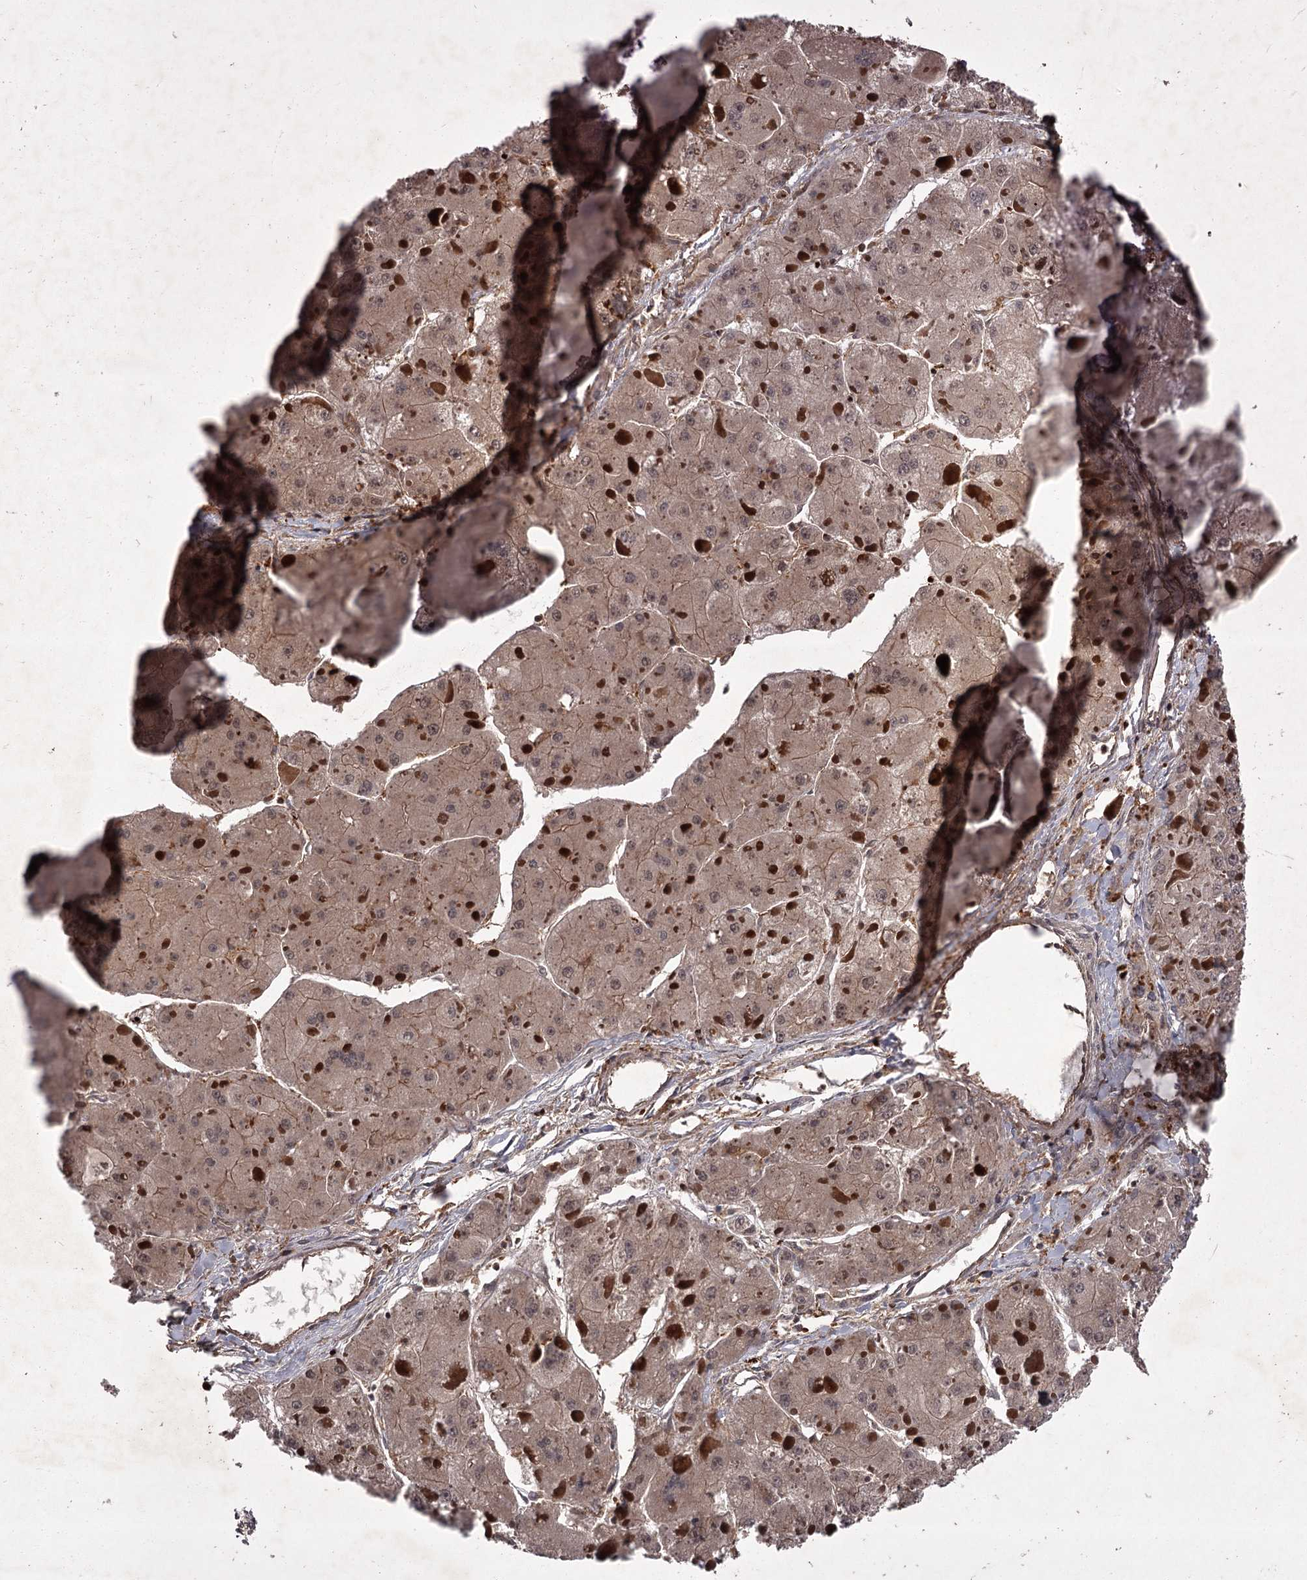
{"staining": {"intensity": "moderate", "quantity": "25%-75%", "location": "cytoplasmic/membranous,nuclear"}, "tissue": "liver cancer", "cell_type": "Tumor cells", "image_type": "cancer", "snomed": [{"axis": "morphology", "description": "Carcinoma, Hepatocellular, NOS"}, {"axis": "topography", "description": "Liver"}], "caption": "DAB (3,3'-diaminobenzidine) immunohistochemical staining of hepatocellular carcinoma (liver) exhibits moderate cytoplasmic/membranous and nuclear protein expression in approximately 25%-75% of tumor cells. (brown staining indicates protein expression, while blue staining denotes nuclei).", "gene": "TBC1D23", "patient": {"sex": "female", "age": 73}}